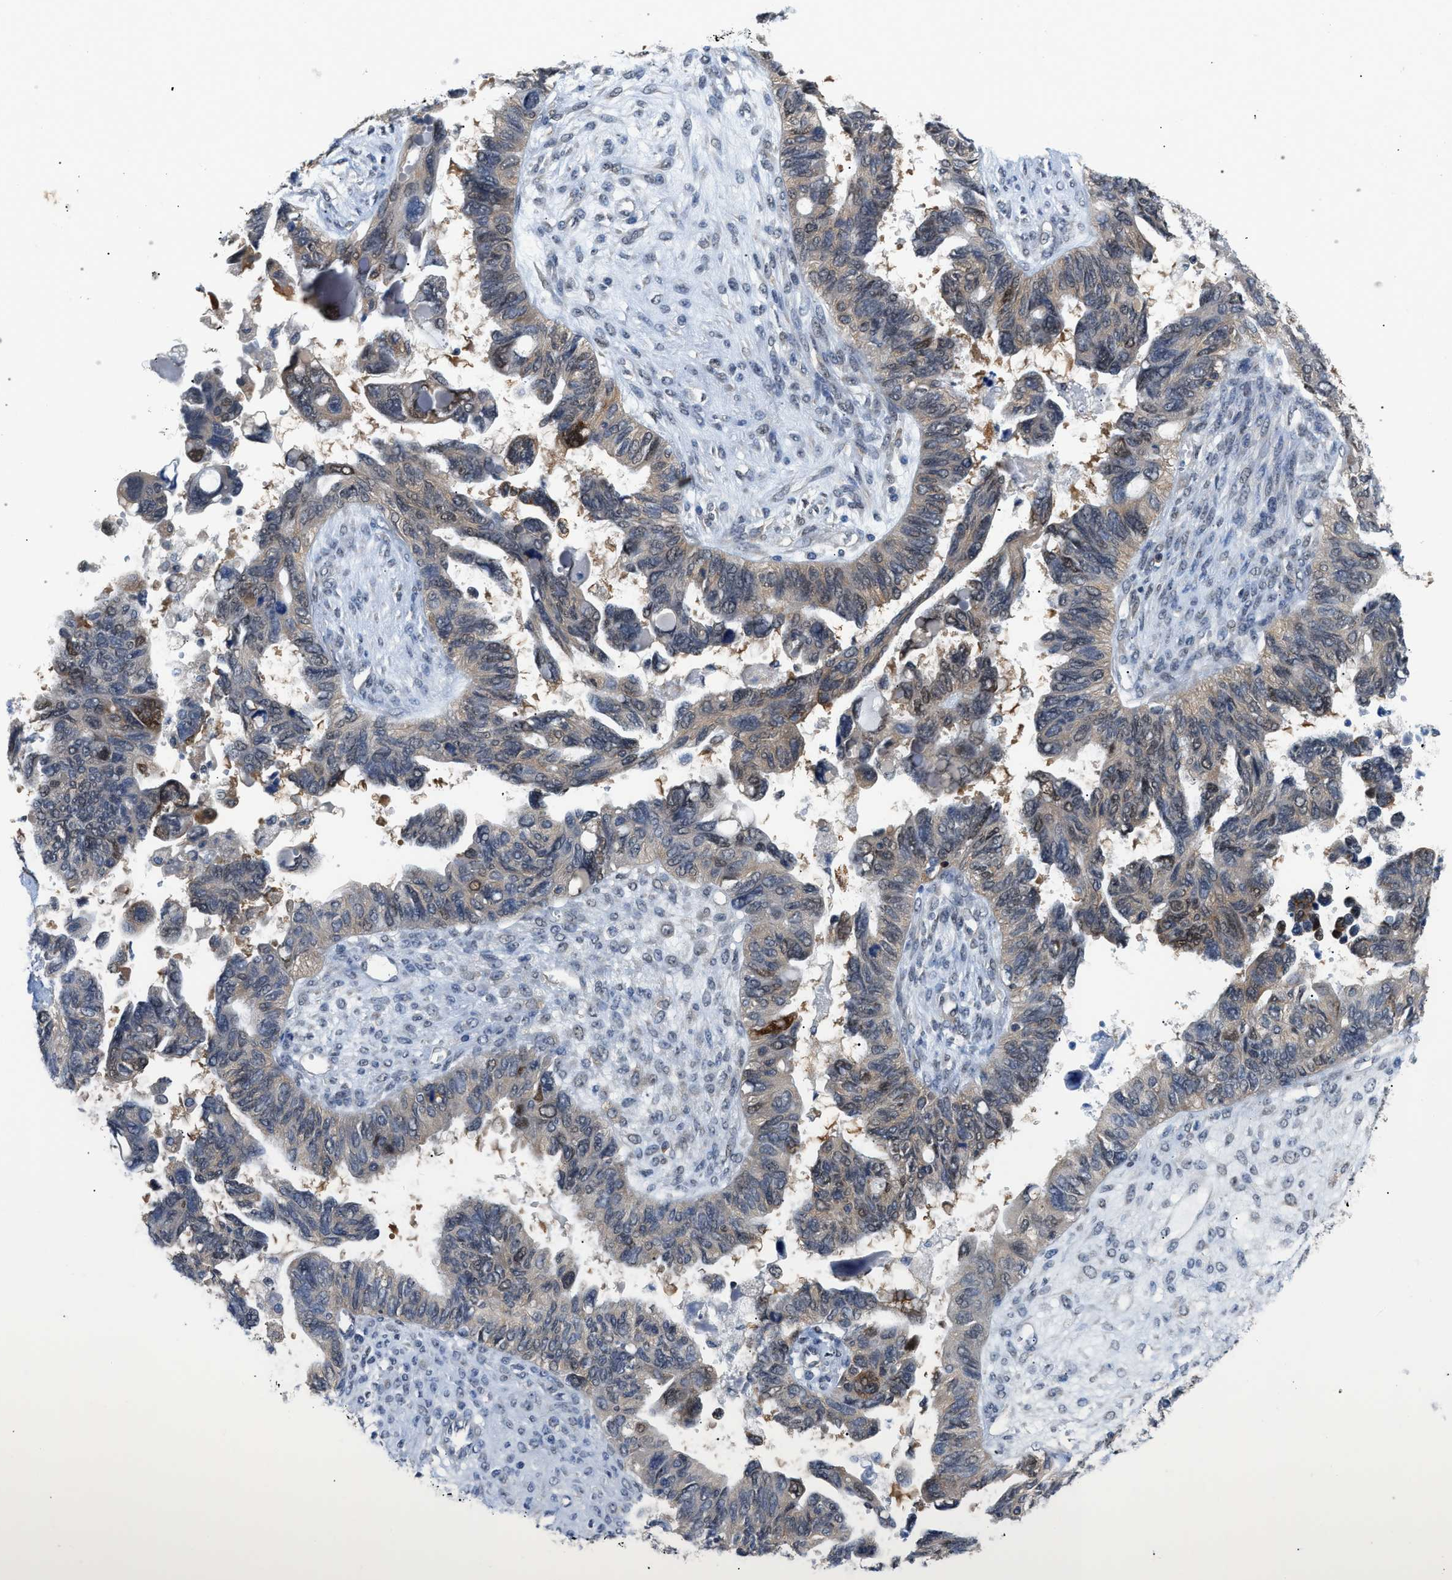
{"staining": {"intensity": "weak", "quantity": "25%-75%", "location": "cytoplasmic/membranous,nuclear"}, "tissue": "ovarian cancer", "cell_type": "Tumor cells", "image_type": "cancer", "snomed": [{"axis": "morphology", "description": "Cystadenocarcinoma, serous, NOS"}, {"axis": "topography", "description": "Ovary"}], "caption": "A photomicrograph of ovarian cancer (serous cystadenocarcinoma) stained for a protein shows weak cytoplasmic/membranous and nuclear brown staining in tumor cells. The staining was performed using DAB, with brown indicating positive protein expression. Nuclei are stained blue with hematoxylin.", "gene": "TMEM45B", "patient": {"sex": "female", "age": 79}}